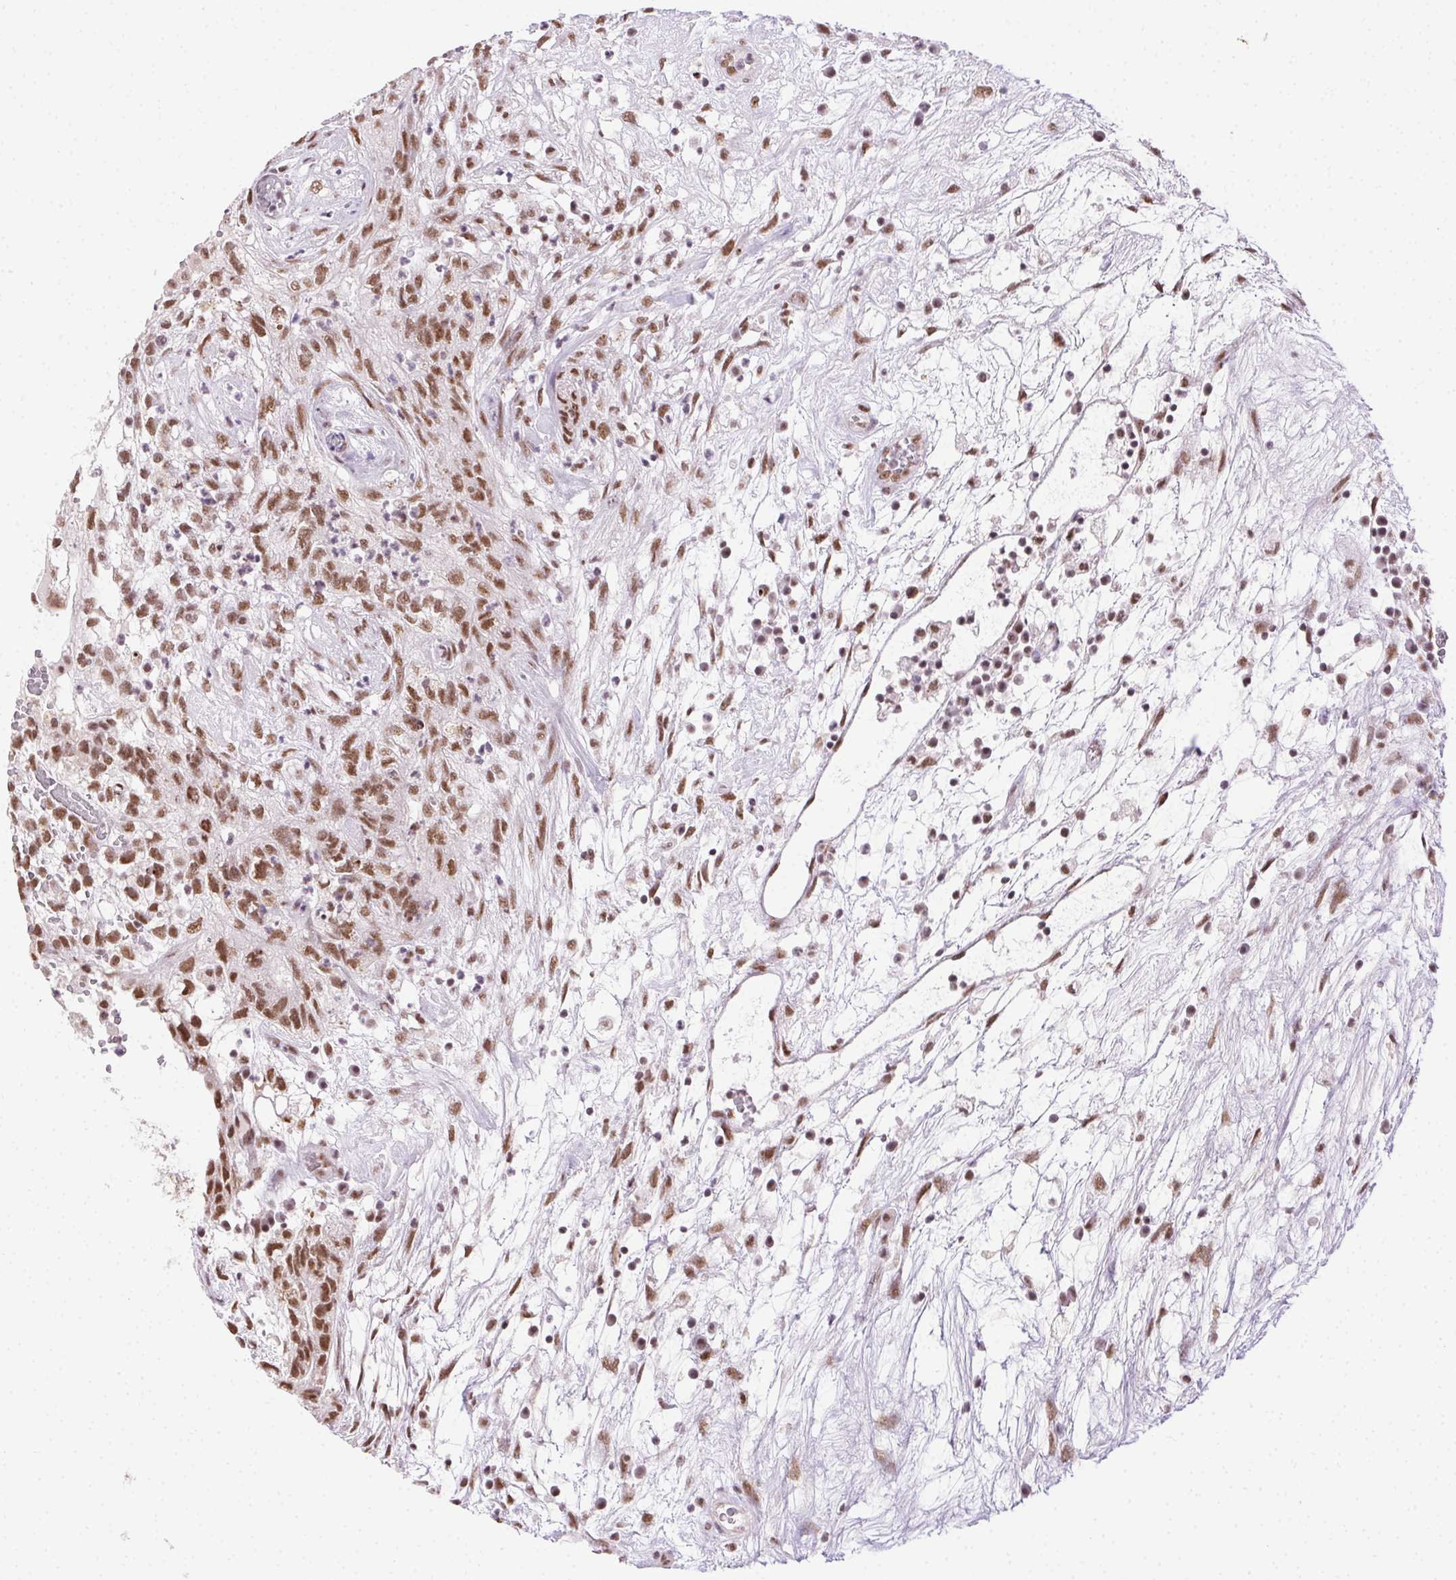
{"staining": {"intensity": "moderate", "quantity": ">75%", "location": "nuclear"}, "tissue": "testis cancer", "cell_type": "Tumor cells", "image_type": "cancer", "snomed": [{"axis": "morphology", "description": "Normal tissue, NOS"}, {"axis": "morphology", "description": "Carcinoma, Embryonal, NOS"}, {"axis": "topography", "description": "Testis"}], "caption": "Testis embryonal carcinoma stained for a protein (brown) demonstrates moderate nuclear positive expression in approximately >75% of tumor cells.", "gene": "TRA2B", "patient": {"sex": "male", "age": 32}}